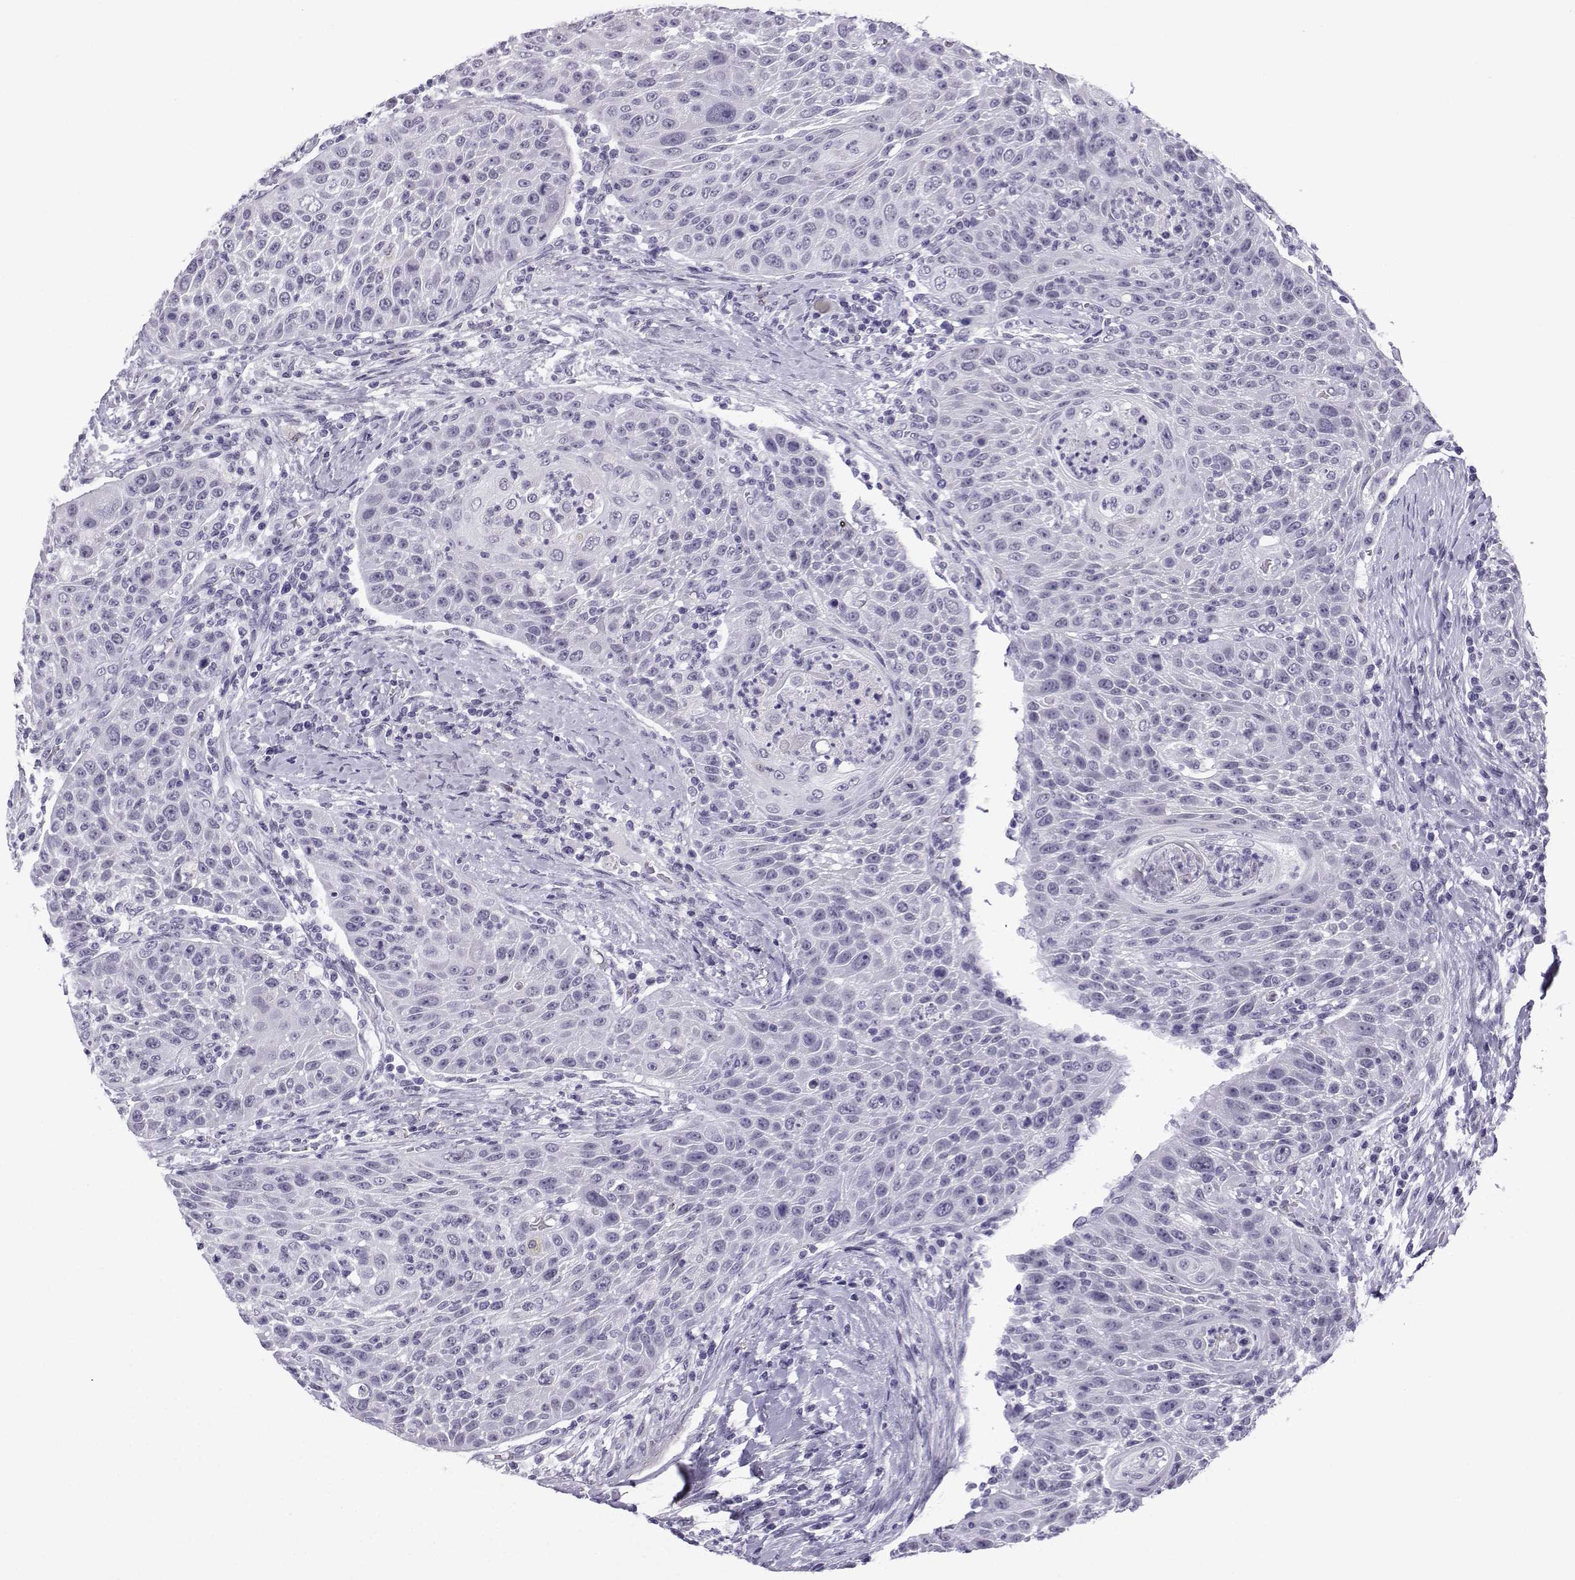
{"staining": {"intensity": "negative", "quantity": "none", "location": "none"}, "tissue": "head and neck cancer", "cell_type": "Tumor cells", "image_type": "cancer", "snomed": [{"axis": "morphology", "description": "Squamous cell carcinoma, NOS"}, {"axis": "topography", "description": "Head-Neck"}], "caption": "IHC image of neoplastic tissue: human head and neck squamous cell carcinoma stained with DAB shows no significant protein positivity in tumor cells.", "gene": "MRGBP", "patient": {"sex": "male", "age": 69}}